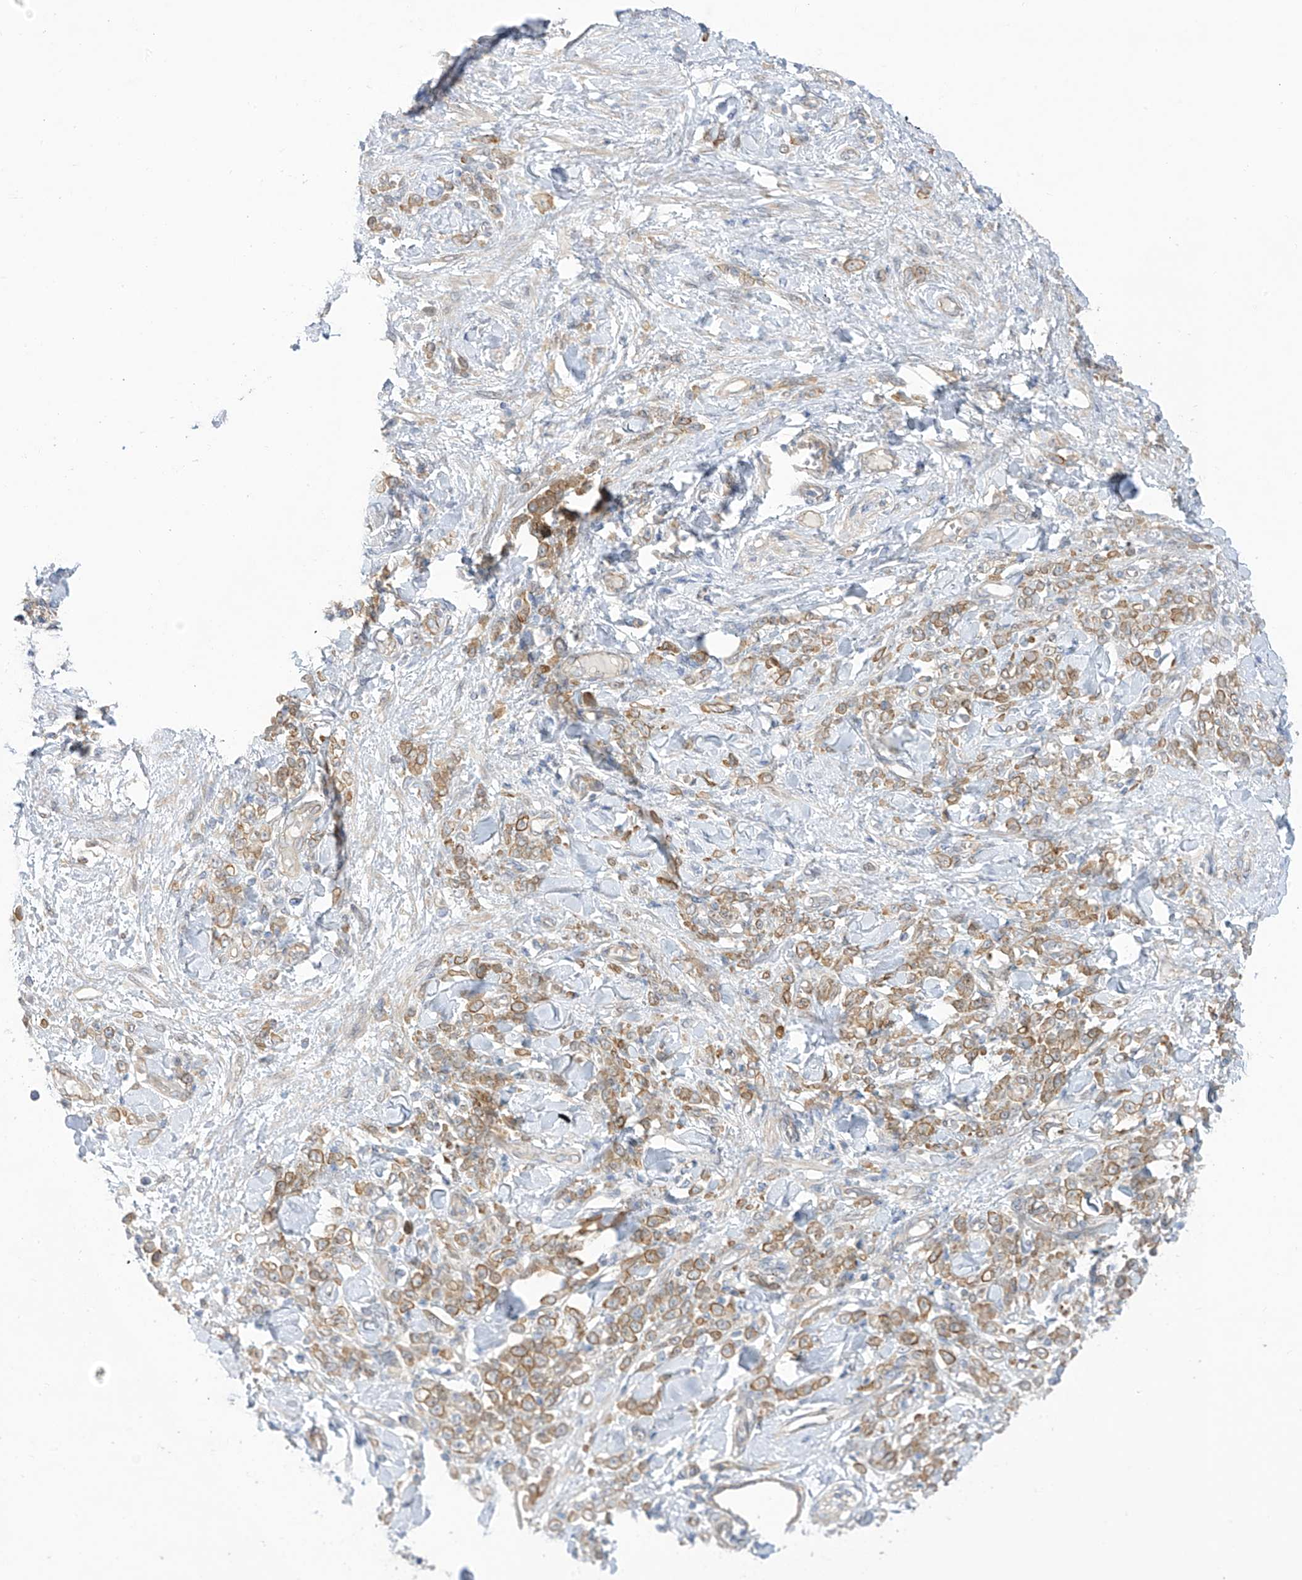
{"staining": {"intensity": "moderate", "quantity": ">75%", "location": "cytoplasmic/membranous"}, "tissue": "stomach cancer", "cell_type": "Tumor cells", "image_type": "cancer", "snomed": [{"axis": "morphology", "description": "Normal tissue, NOS"}, {"axis": "morphology", "description": "Adenocarcinoma, NOS"}, {"axis": "topography", "description": "Stomach"}], "caption": "Immunohistochemistry (IHC) (DAB (3,3'-diaminobenzidine)) staining of human stomach adenocarcinoma shows moderate cytoplasmic/membranous protein positivity in approximately >75% of tumor cells.", "gene": "EIPR1", "patient": {"sex": "male", "age": 82}}